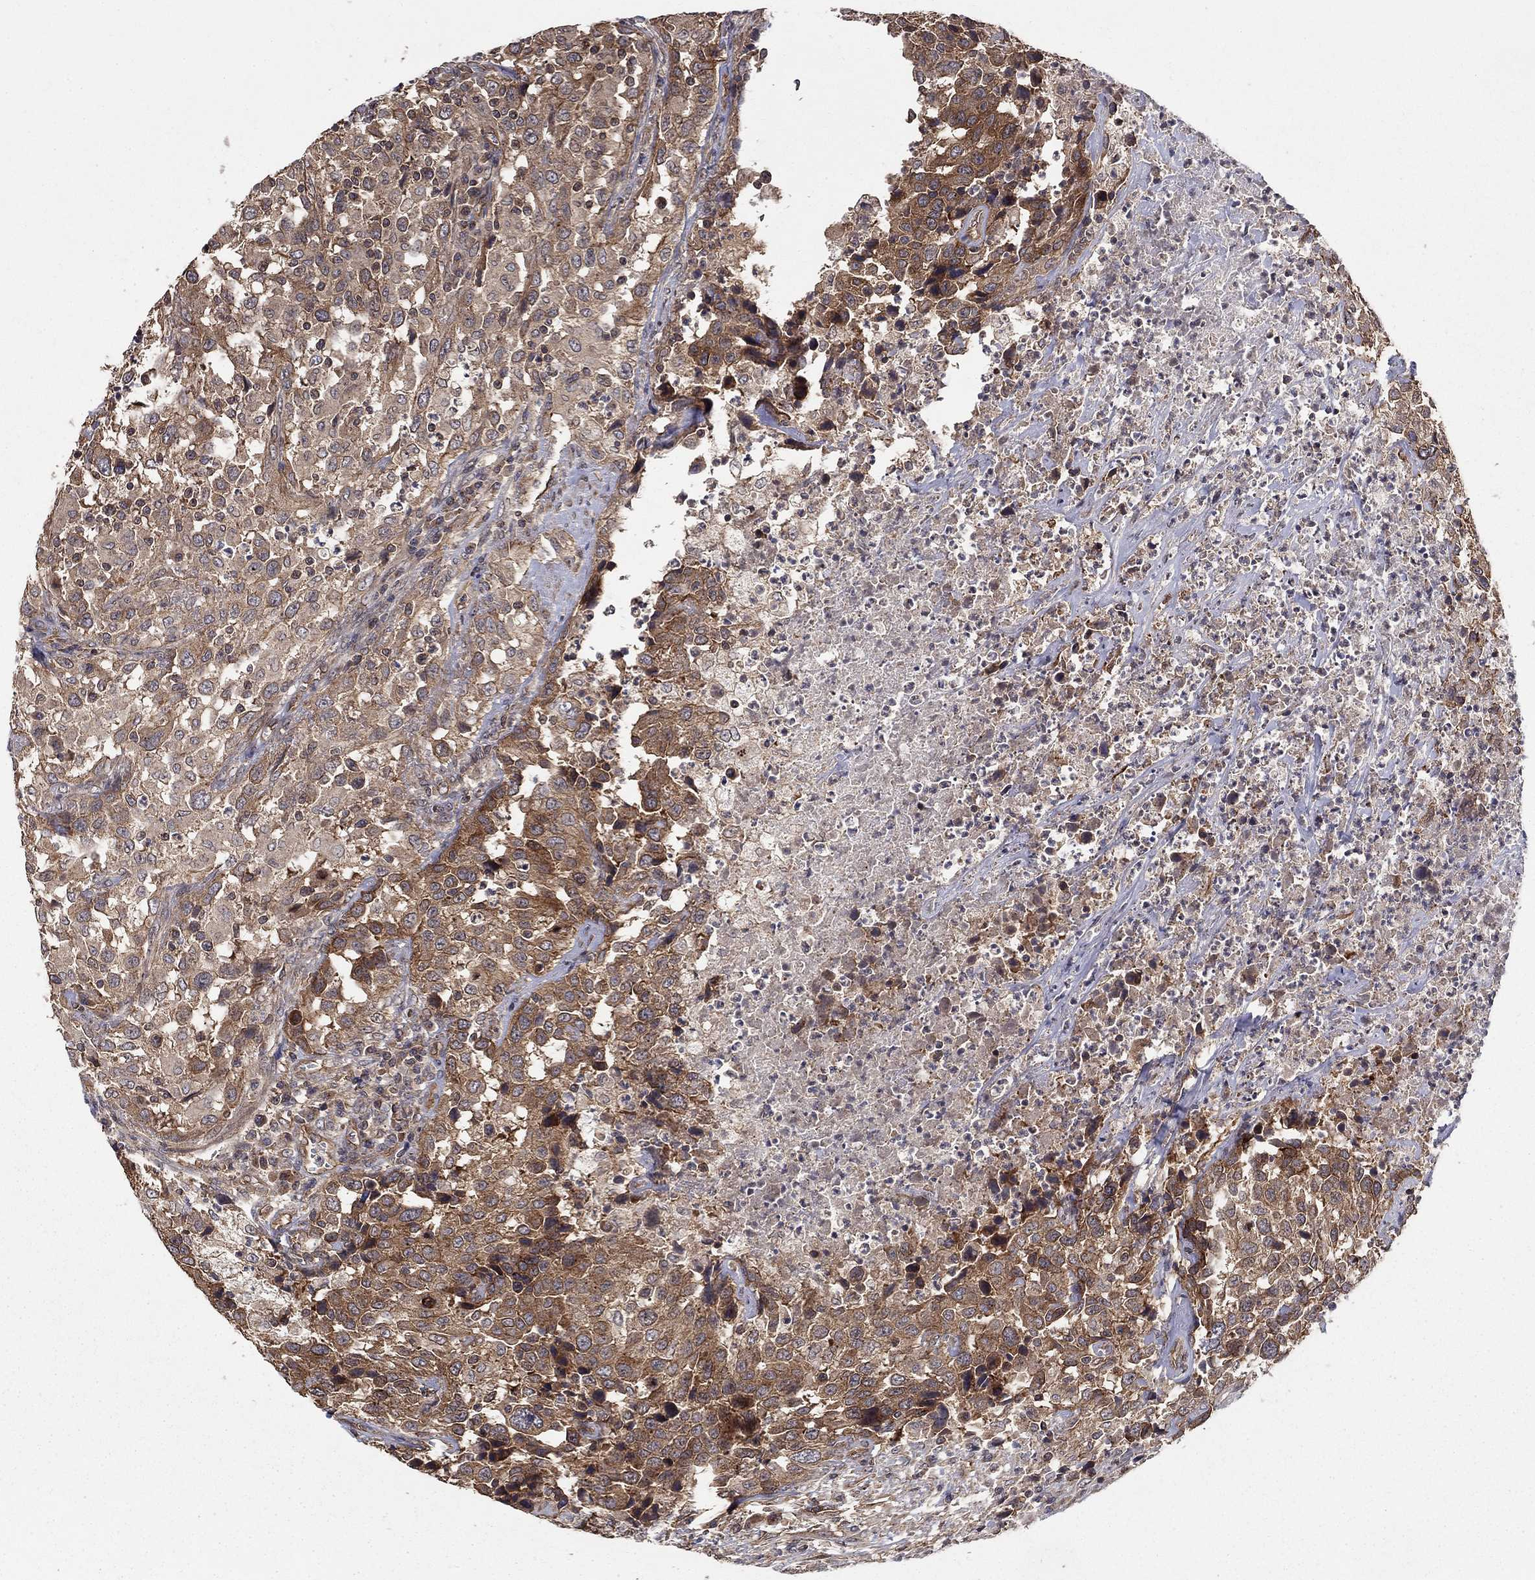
{"staining": {"intensity": "strong", "quantity": "25%-75%", "location": "cytoplasmic/membranous"}, "tissue": "urothelial cancer", "cell_type": "Tumor cells", "image_type": "cancer", "snomed": [{"axis": "morphology", "description": "Urothelial carcinoma, NOS"}, {"axis": "morphology", "description": "Urothelial carcinoma, High grade"}, {"axis": "topography", "description": "Urinary bladder"}], "caption": "Transitional cell carcinoma was stained to show a protein in brown. There is high levels of strong cytoplasmic/membranous expression in about 25%-75% of tumor cells. (Brightfield microscopy of DAB IHC at high magnification).", "gene": "BMERB1", "patient": {"sex": "female", "age": 64}}